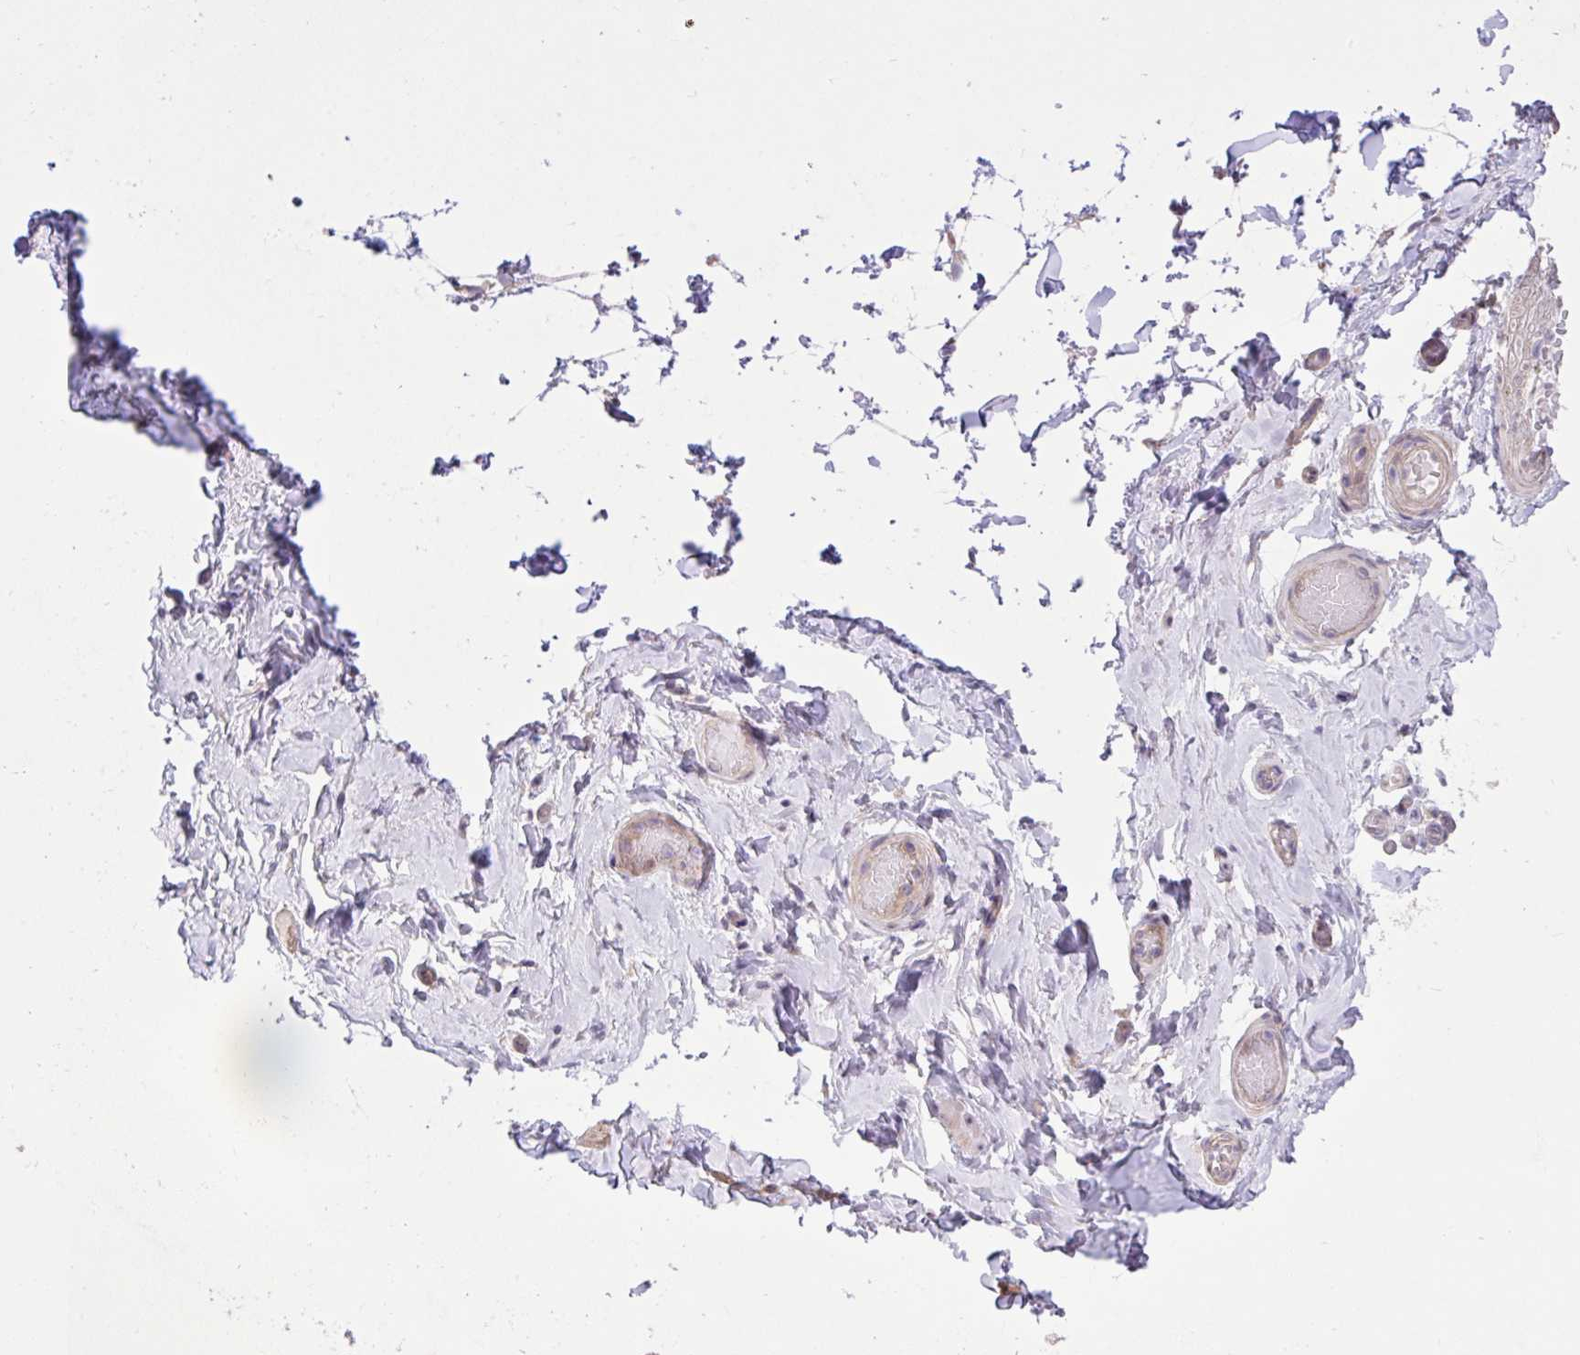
{"staining": {"intensity": "negative", "quantity": "none", "location": "none"}, "tissue": "adipose tissue", "cell_type": "Adipocytes", "image_type": "normal", "snomed": [{"axis": "morphology", "description": "Normal tissue, NOS"}, {"axis": "topography", "description": "Epididymis, spermatic cord, NOS"}, {"axis": "topography", "description": "Epididymis"}, {"axis": "topography", "description": "Peripheral nerve tissue"}], "caption": "This is an immunohistochemistry (IHC) histopathology image of benign human adipose tissue. There is no expression in adipocytes.", "gene": "GRB14", "patient": {"sex": "male", "age": 29}}